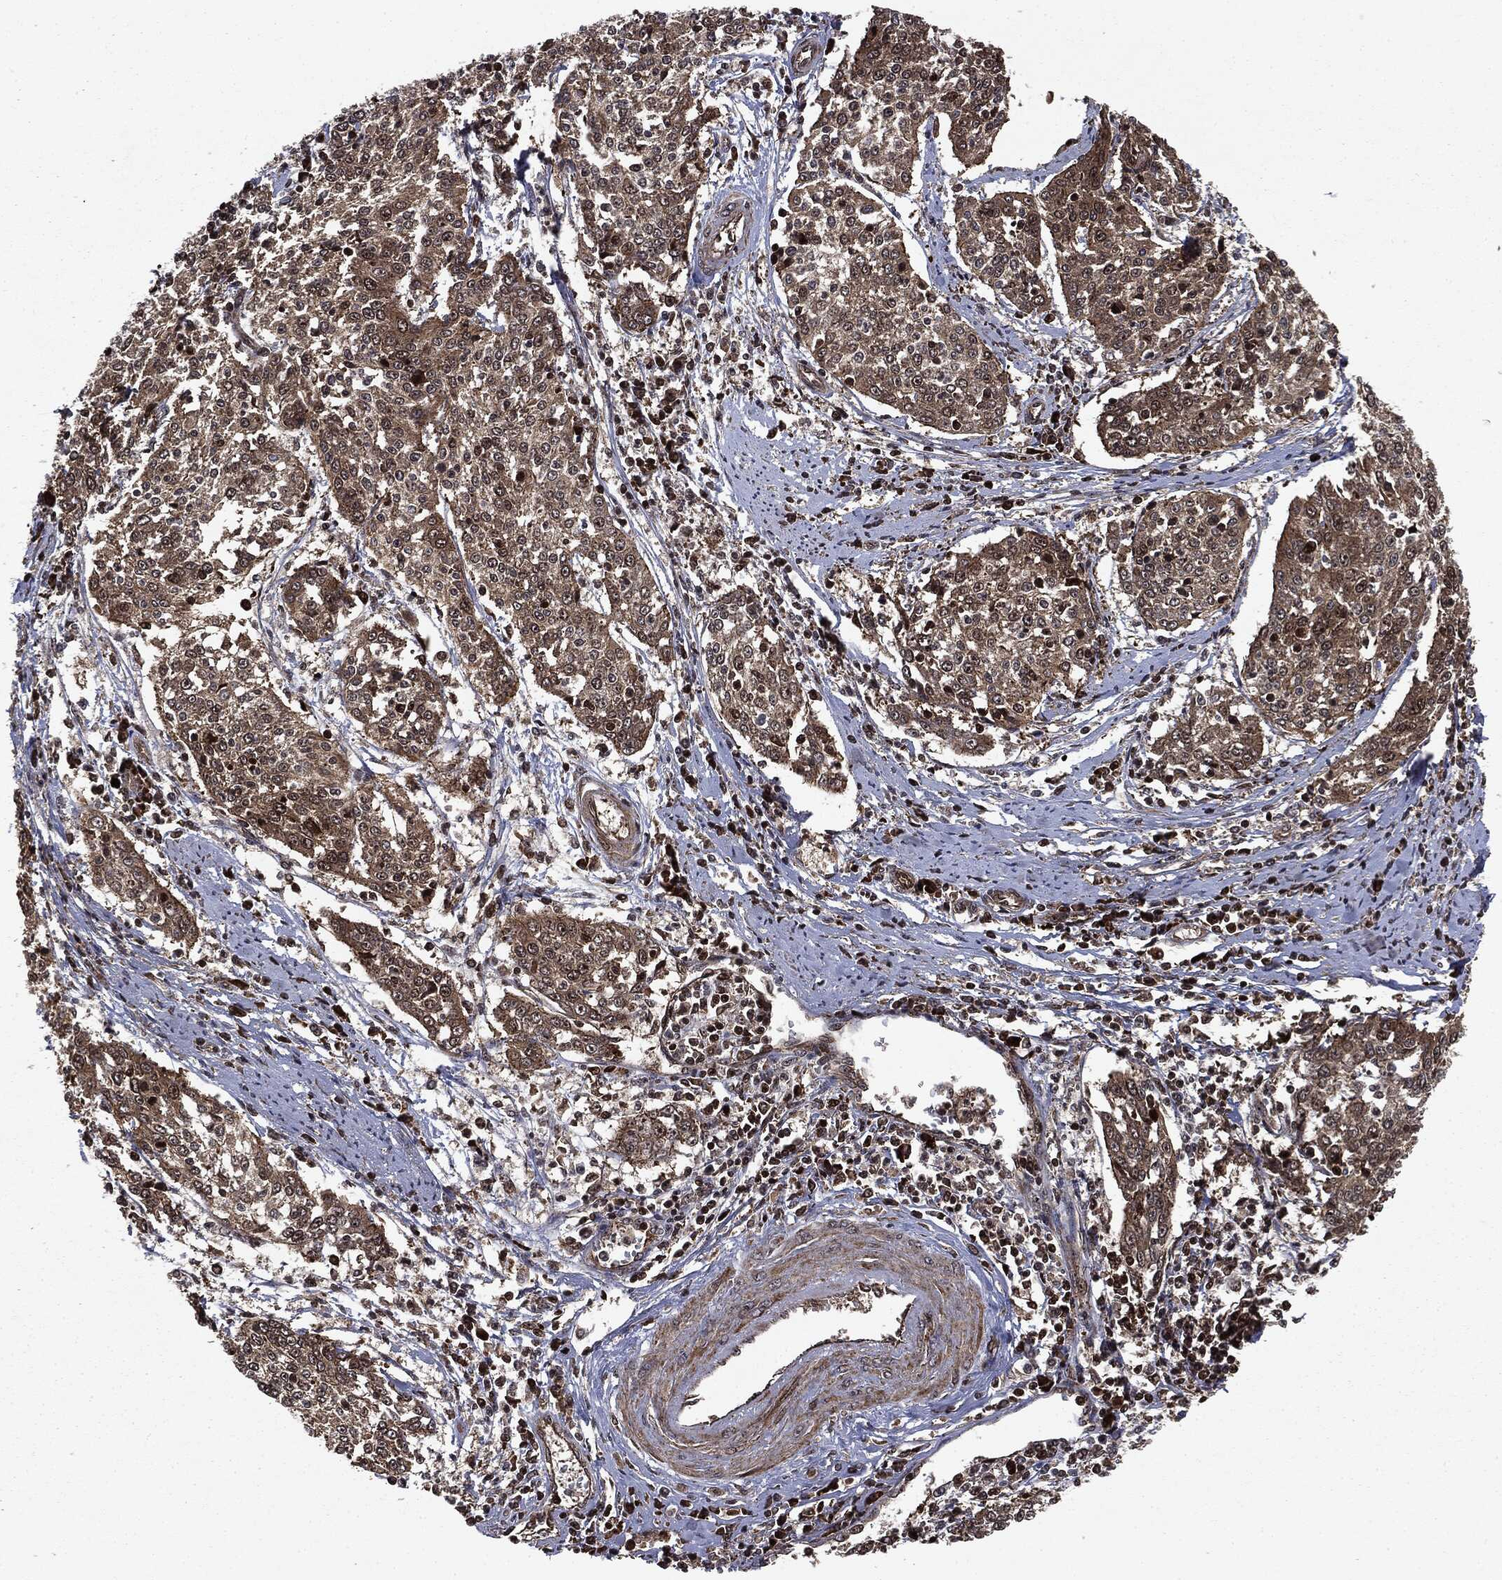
{"staining": {"intensity": "weak", "quantity": ">75%", "location": "cytoplasmic/membranous"}, "tissue": "cervical cancer", "cell_type": "Tumor cells", "image_type": "cancer", "snomed": [{"axis": "morphology", "description": "Squamous cell carcinoma, NOS"}, {"axis": "topography", "description": "Cervix"}], "caption": "High-power microscopy captured an IHC micrograph of cervical cancer (squamous cell carcinoma), revealing weak cytoplasmic/membranous staining in approximately >75% of tumor cells. (DAB (3,3'-diaminobenzidine) = brown stain, brightfield microscopy at high magnification).", "gene": "CARD6", "patient": {"sex": "female", "age": 41}}